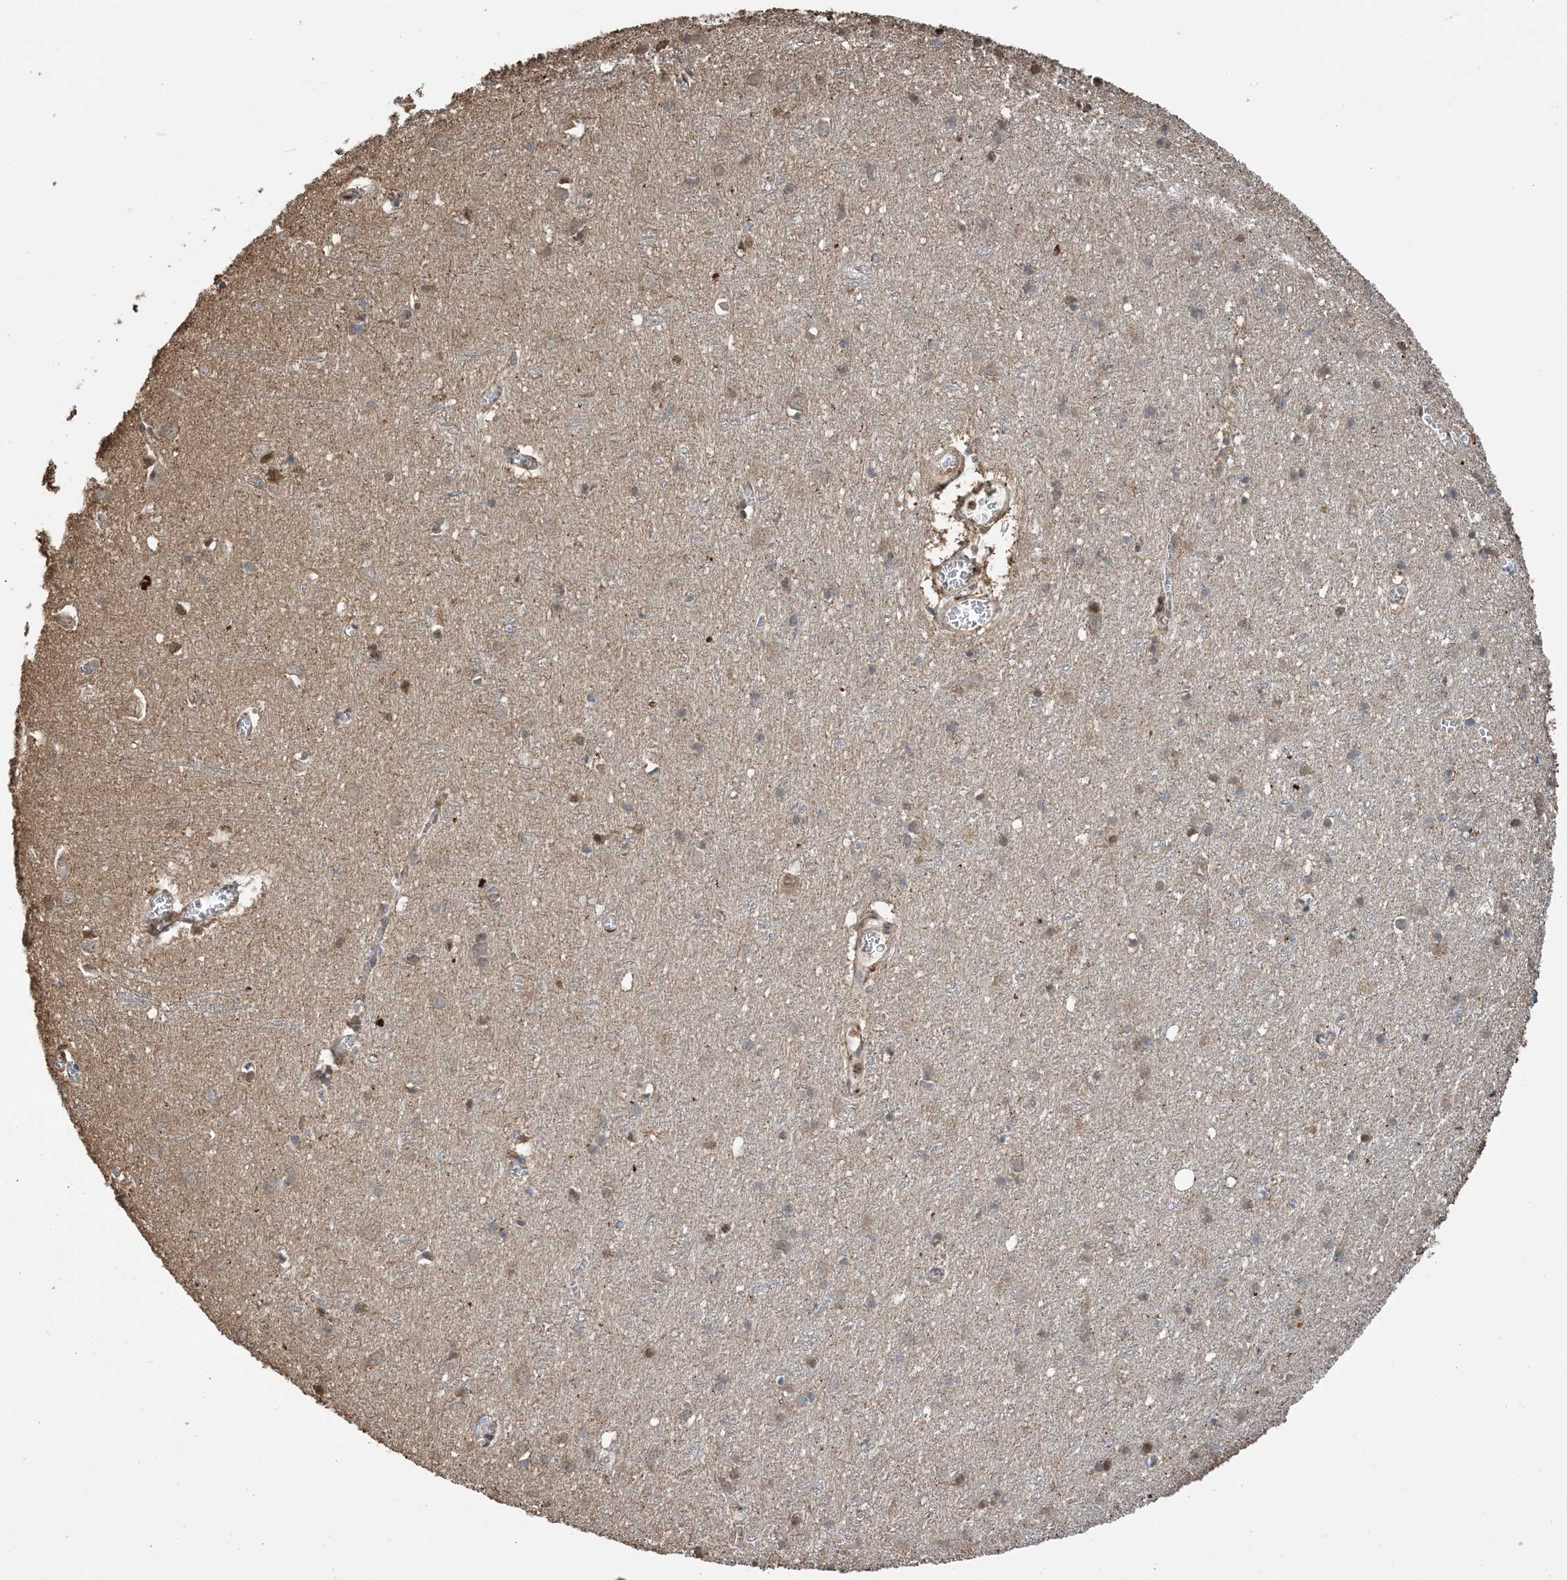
{"staining": {"intensity": "moderate", "quantity": "<25%", "location": "cytoplasmic/membranous"}, "tissue": "cerebral cortex", "cell_type": "Endothelial cells", "image_type": "normal", "snomed": [{"axis": "morphology", "description": "Normal tissue, NOS"}, {"axis": "topography", "description": "Cerebral cortex"}], "caption": "This image displays IHC staining of unremarkable human cerebral cortex, with low moderate cytoplasmic/membranous expression in approximately <25% of endothelial cells.", "gene": "HSPA1A", "patient": {"sex": "female", "age": 64}}